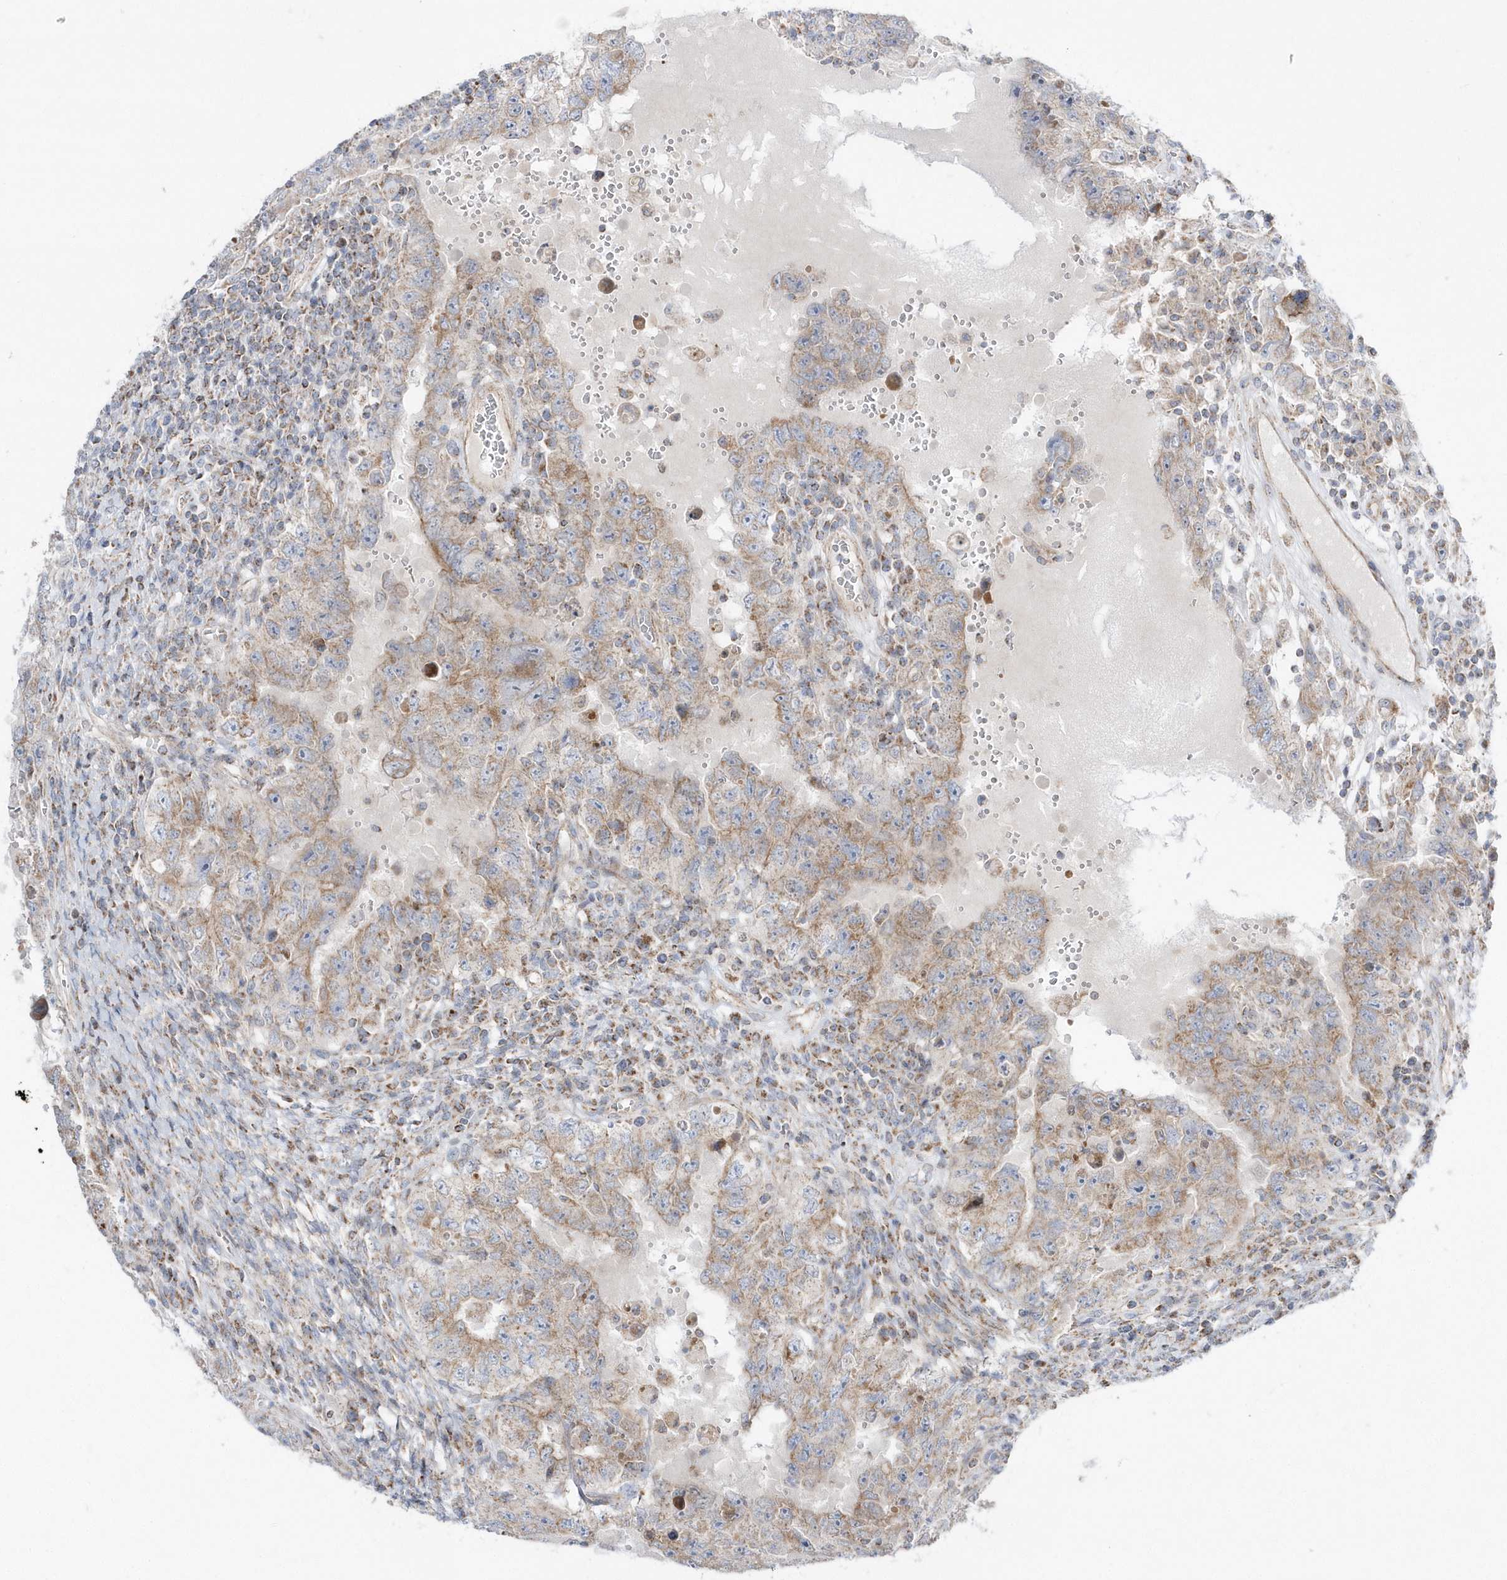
{"staining": {"intensity": "weak", "quantity": ">75%", "location": "cytoplasmic/membranous"}, "tissue": "testis cancer", "cell_type": "Tumor cells", "image_type": "cancer", "snomed": [{"axis": "morphology", "description": "Carcinoma, Embryonal, NOS"}, {"axis": "topography", "description": "Testis"}], "caption": "Embryonal carcinoma (testis) stained with a protein marker displays weak staining in tumor cells.", "gene": "OPA1", "patient": {"sex": "male", "age": 26}}